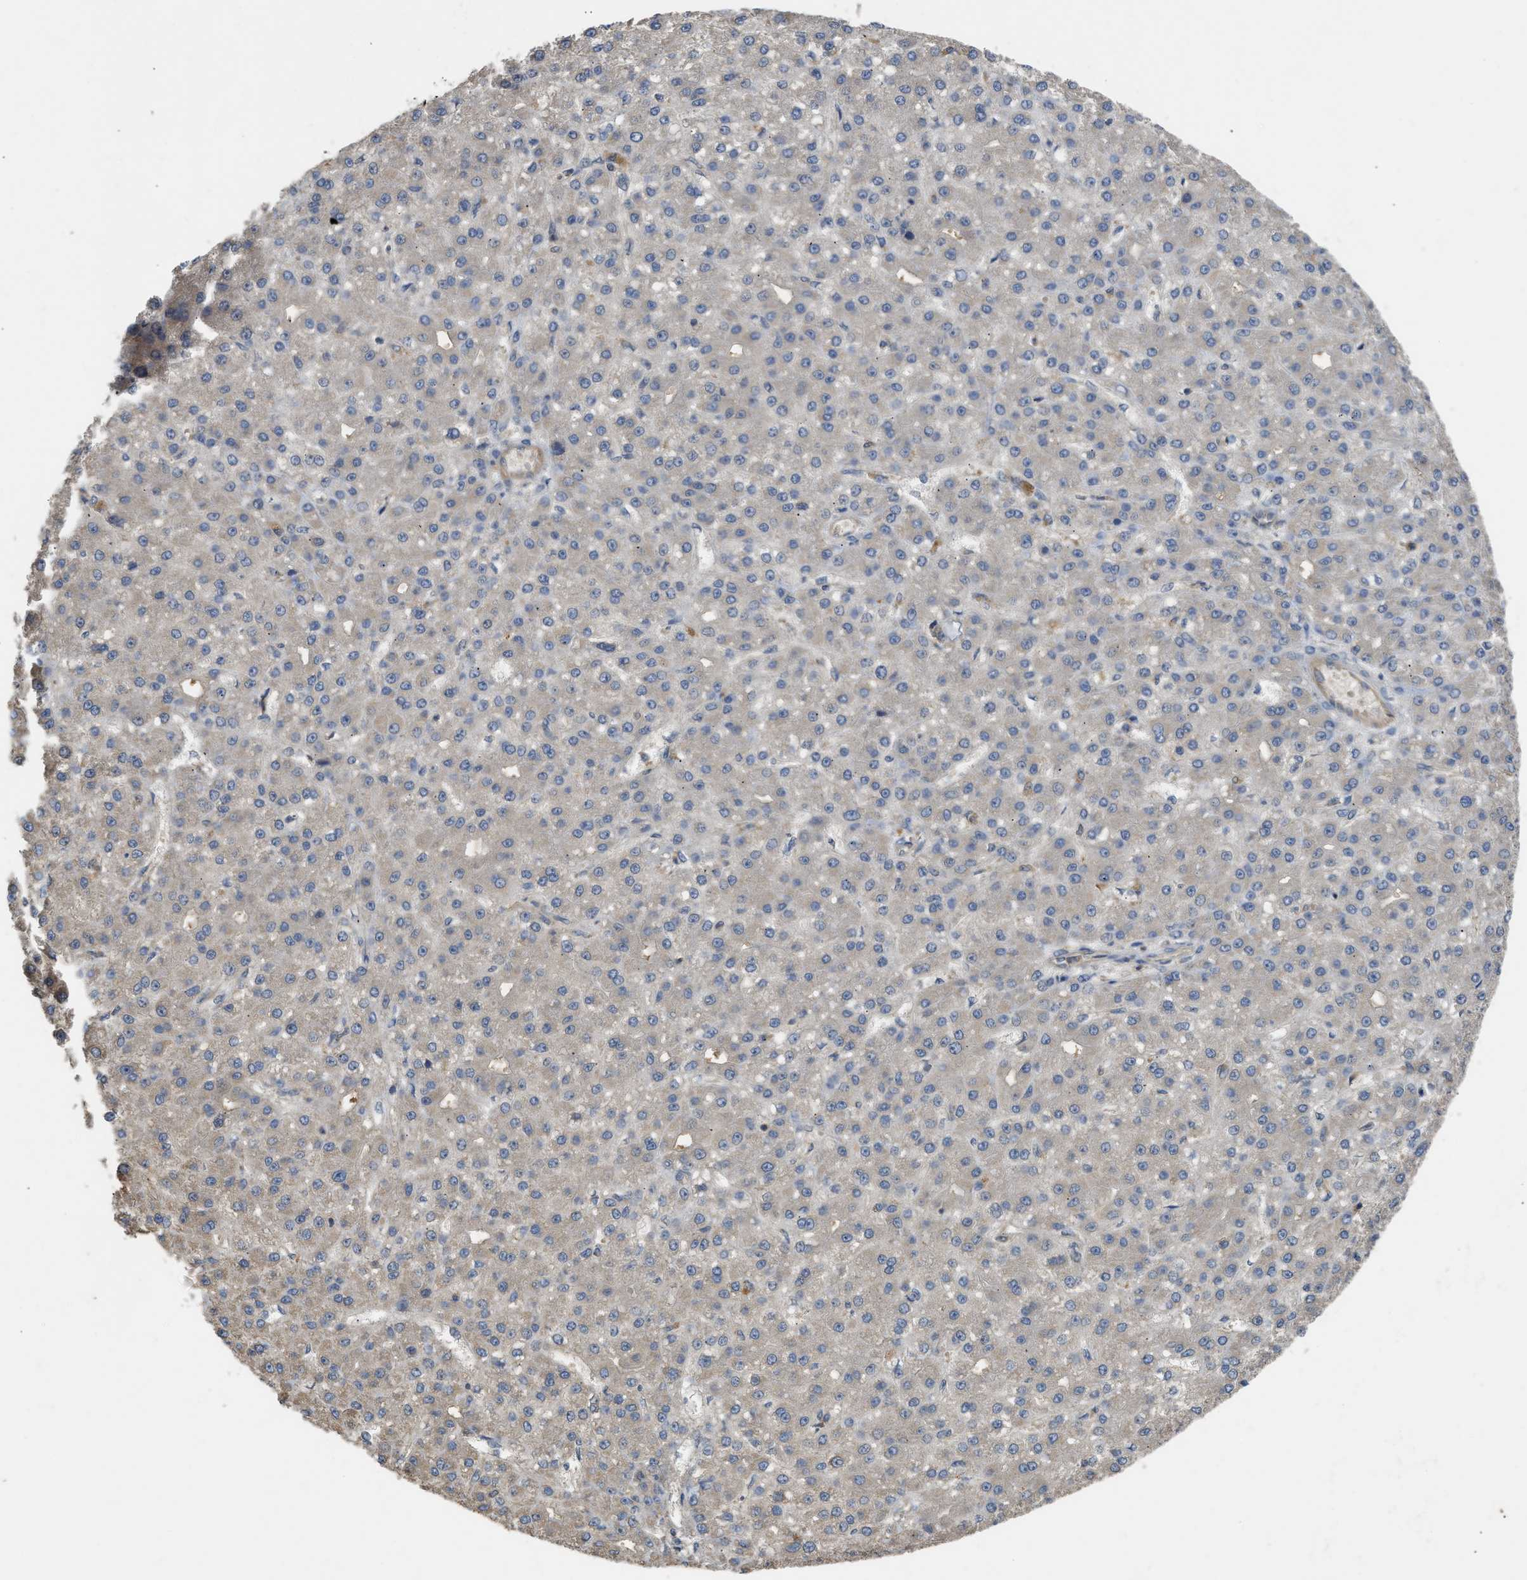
{"staining": {"intensity": "negative", "quantity": "none", "location": "none"}, "tissue": "liver cancer", "cell_type": "Tumor cells", "image_type": "cancer", "snomed": [{"axis": "morphology", "description": "Carcinoma, Hepatocellular, NOS"}, {"axis": "topography", "description": "Liver"}], "caption": "Tumor cells show no significant positivity in liver cancer.", "gene": "PPP3CA", "patient": {"sex": "male", "age": 67}}